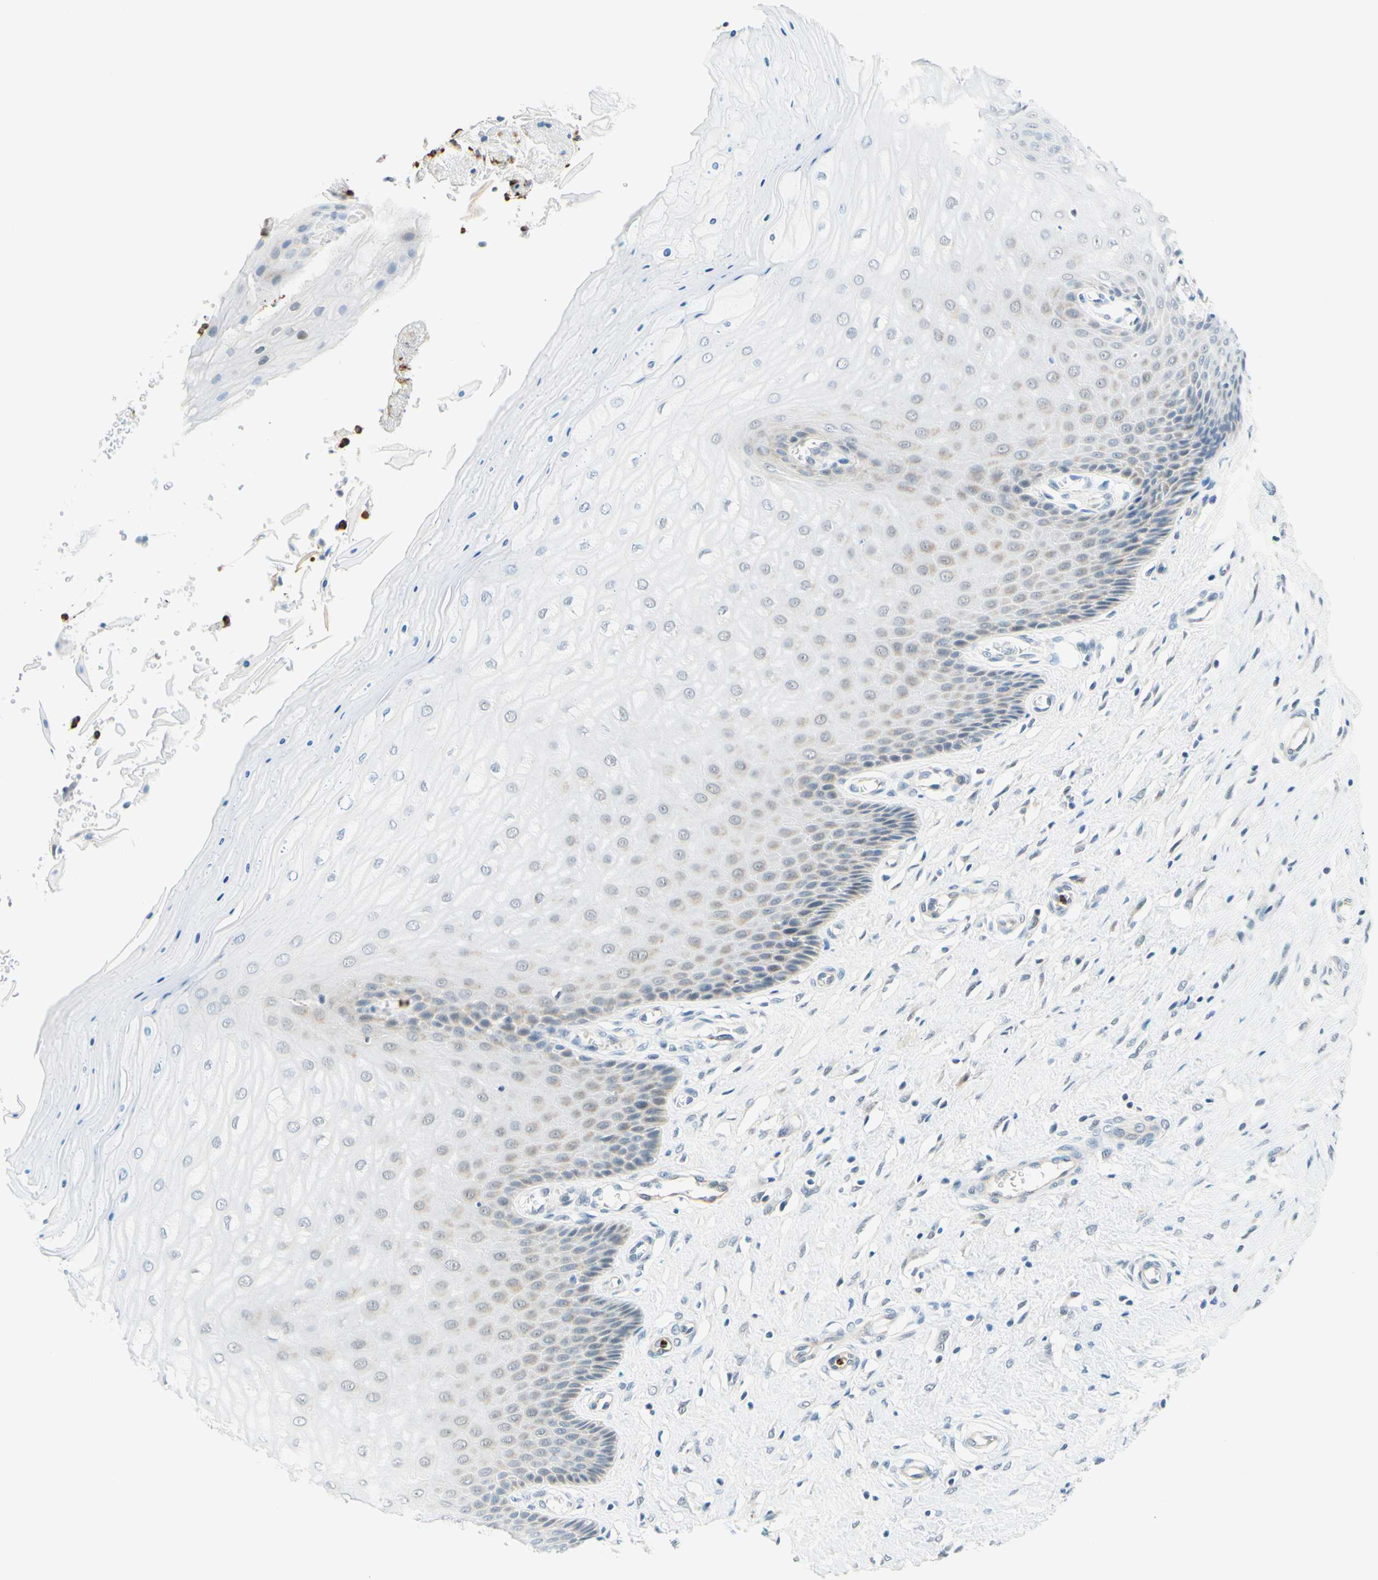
{"staining": {"intensity": "weak", "quantity": "25%-75%", "location": "cytoplasmic/membranous"}, "tissue": "cervix", "cell_type": "Glandular cells", "image_type": "normal", "snomed": [{"axis": "morphology", "description": "Normal tissue, NOS"}, {"axis": "topography", "description": "Cervix"}], "caption": "An image showing weak cytoplasmic/membranous positivity in about 25%-75% of glandular cells in benign cervix, as visualized by brown immunohistochemical staining.", "gene": "TREM2", "patient": {"sex": "female", "age": 55}}